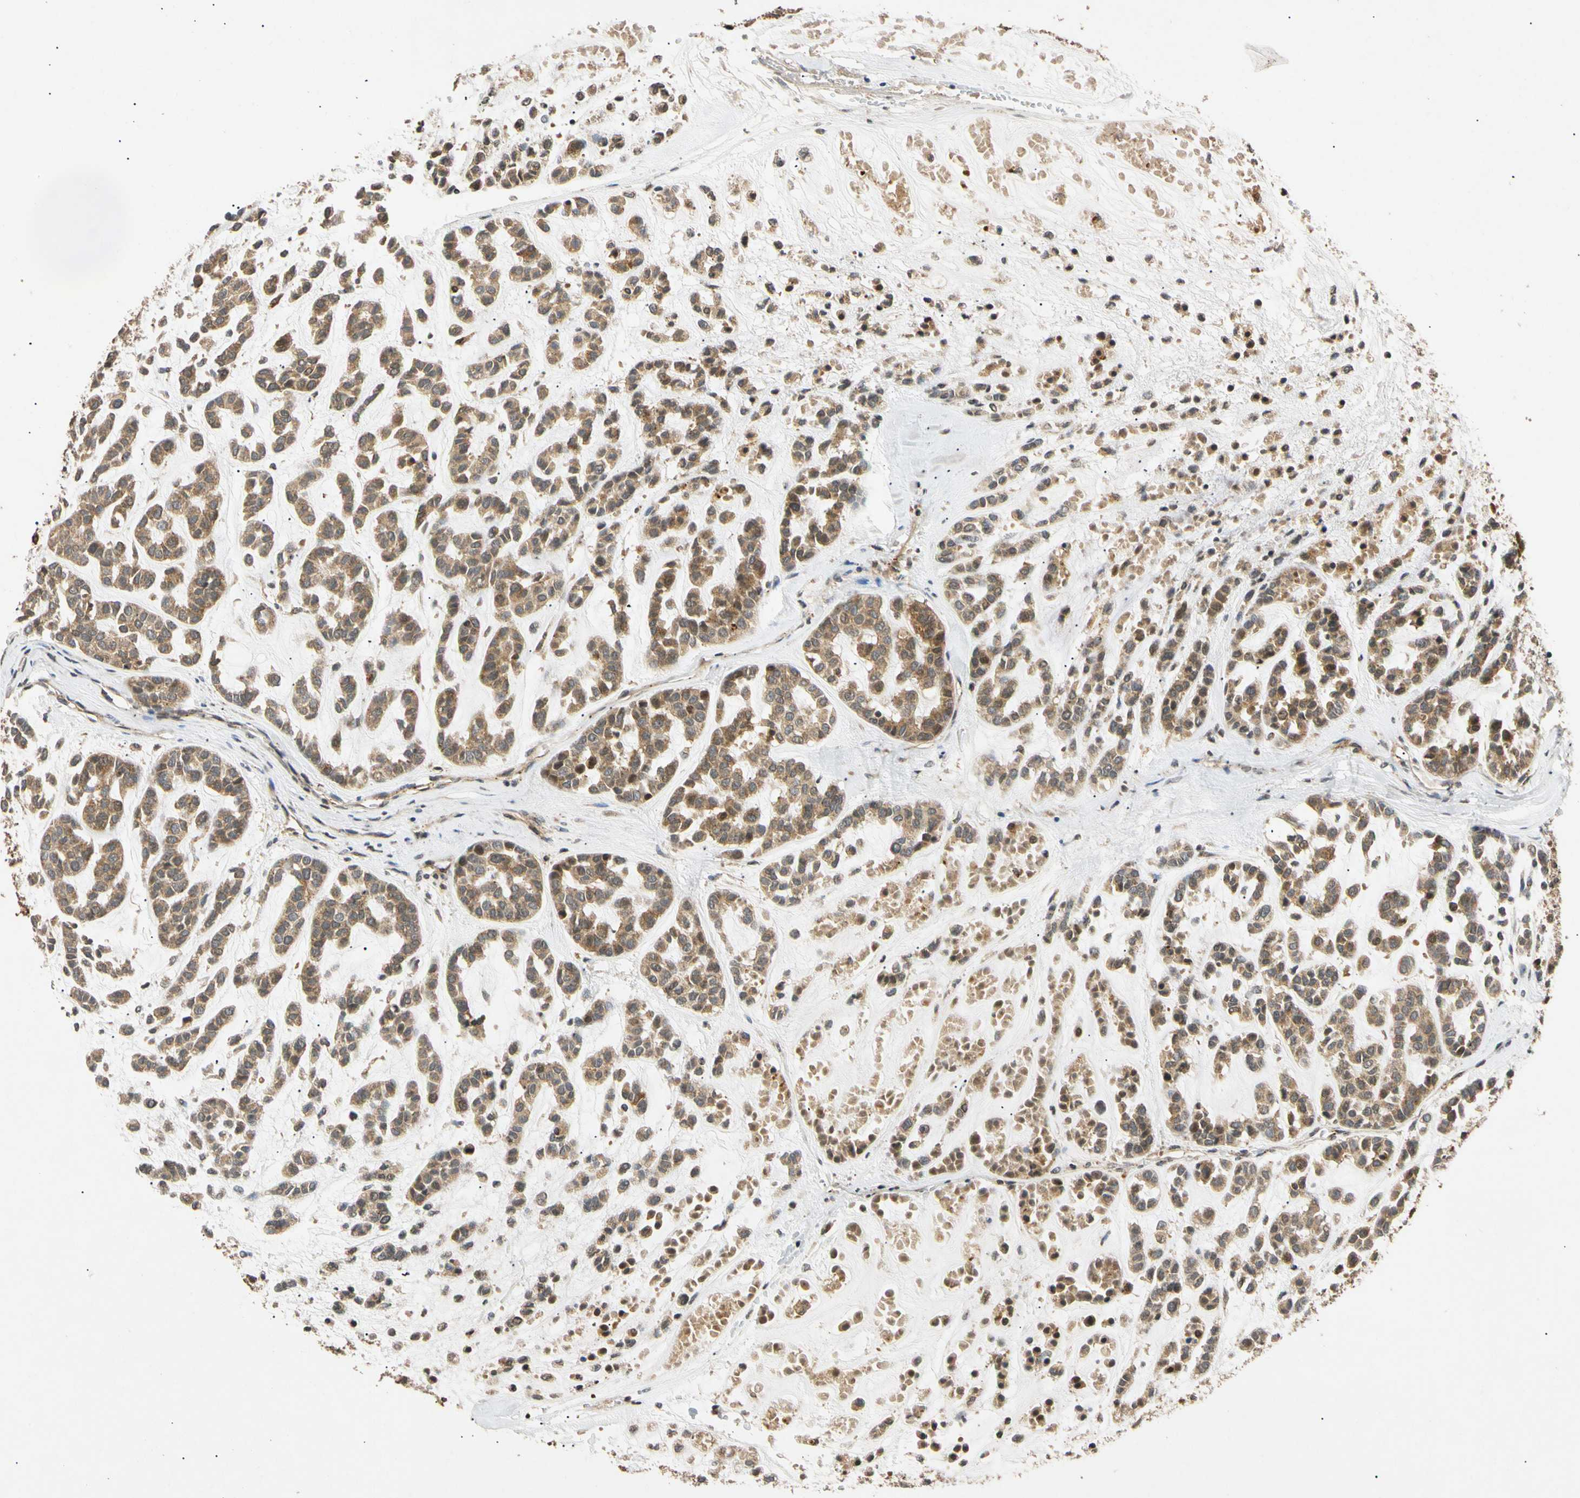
{"staining": {"intensity": "moderate", "quantity": ">75%", "location": "cytoplasmic/membranous"}, "tissue": "head and neck cancer", "cell_type": "Tumor cells", "image_type": "cancer", "snomed": [{"axis": "morphology", "description": "Adenocarcinoma, NOS"}, {"axis": "morphology", "description": "Adenoma, NOS"}, {"axis": "topography", "description": "Head-Neck"}], "caption": "Human head and neck cancer stained with a brown dye exhibits moderate cytoplasmic/membranous positive positivity in approximately >75% of tumor cells.", "gene": "MRPS22", "patient": {"sex": "female", "age": 55}}